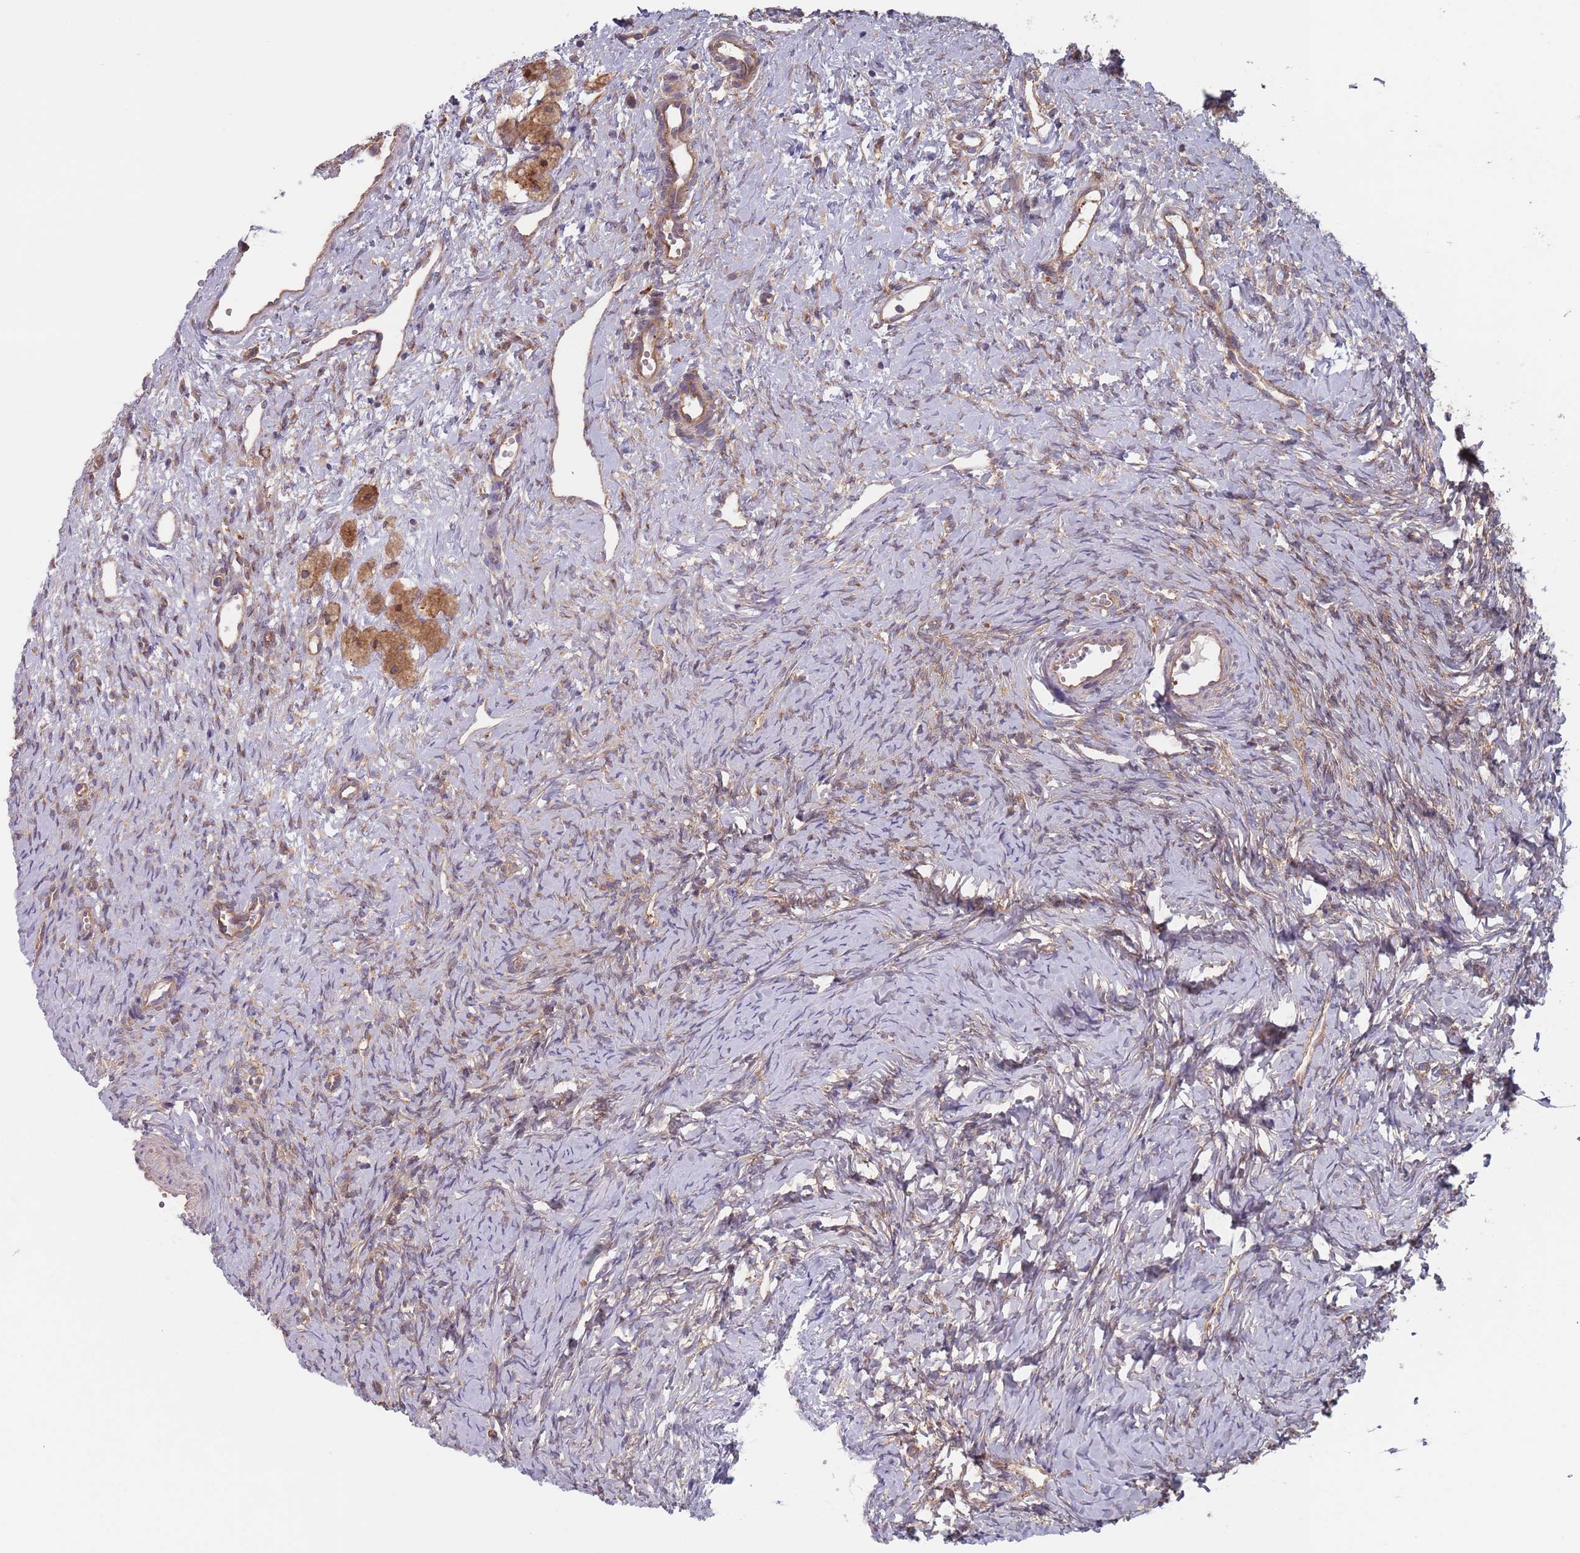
{"staining": {"intensity": "moderate", "quantity": "25%-75%", "location": "cytoplasmic/membranous"}, "tissue": "ovary", "cell_type": "Ovarian stroma cells", "image_type": "normal", "snomed": [{"axis": "morphology", "description": "Normal tissue, NOS"}, {"axis": "topography", "description": "Ovary"}], "caption": "Ovary stained with IHC reveals moderate cytoplasmic/membranous positivity in about 25%-75% of ovarian stroma cells.", "gene": "APPL2", "patient": {"sex": "female", "age": 51}}